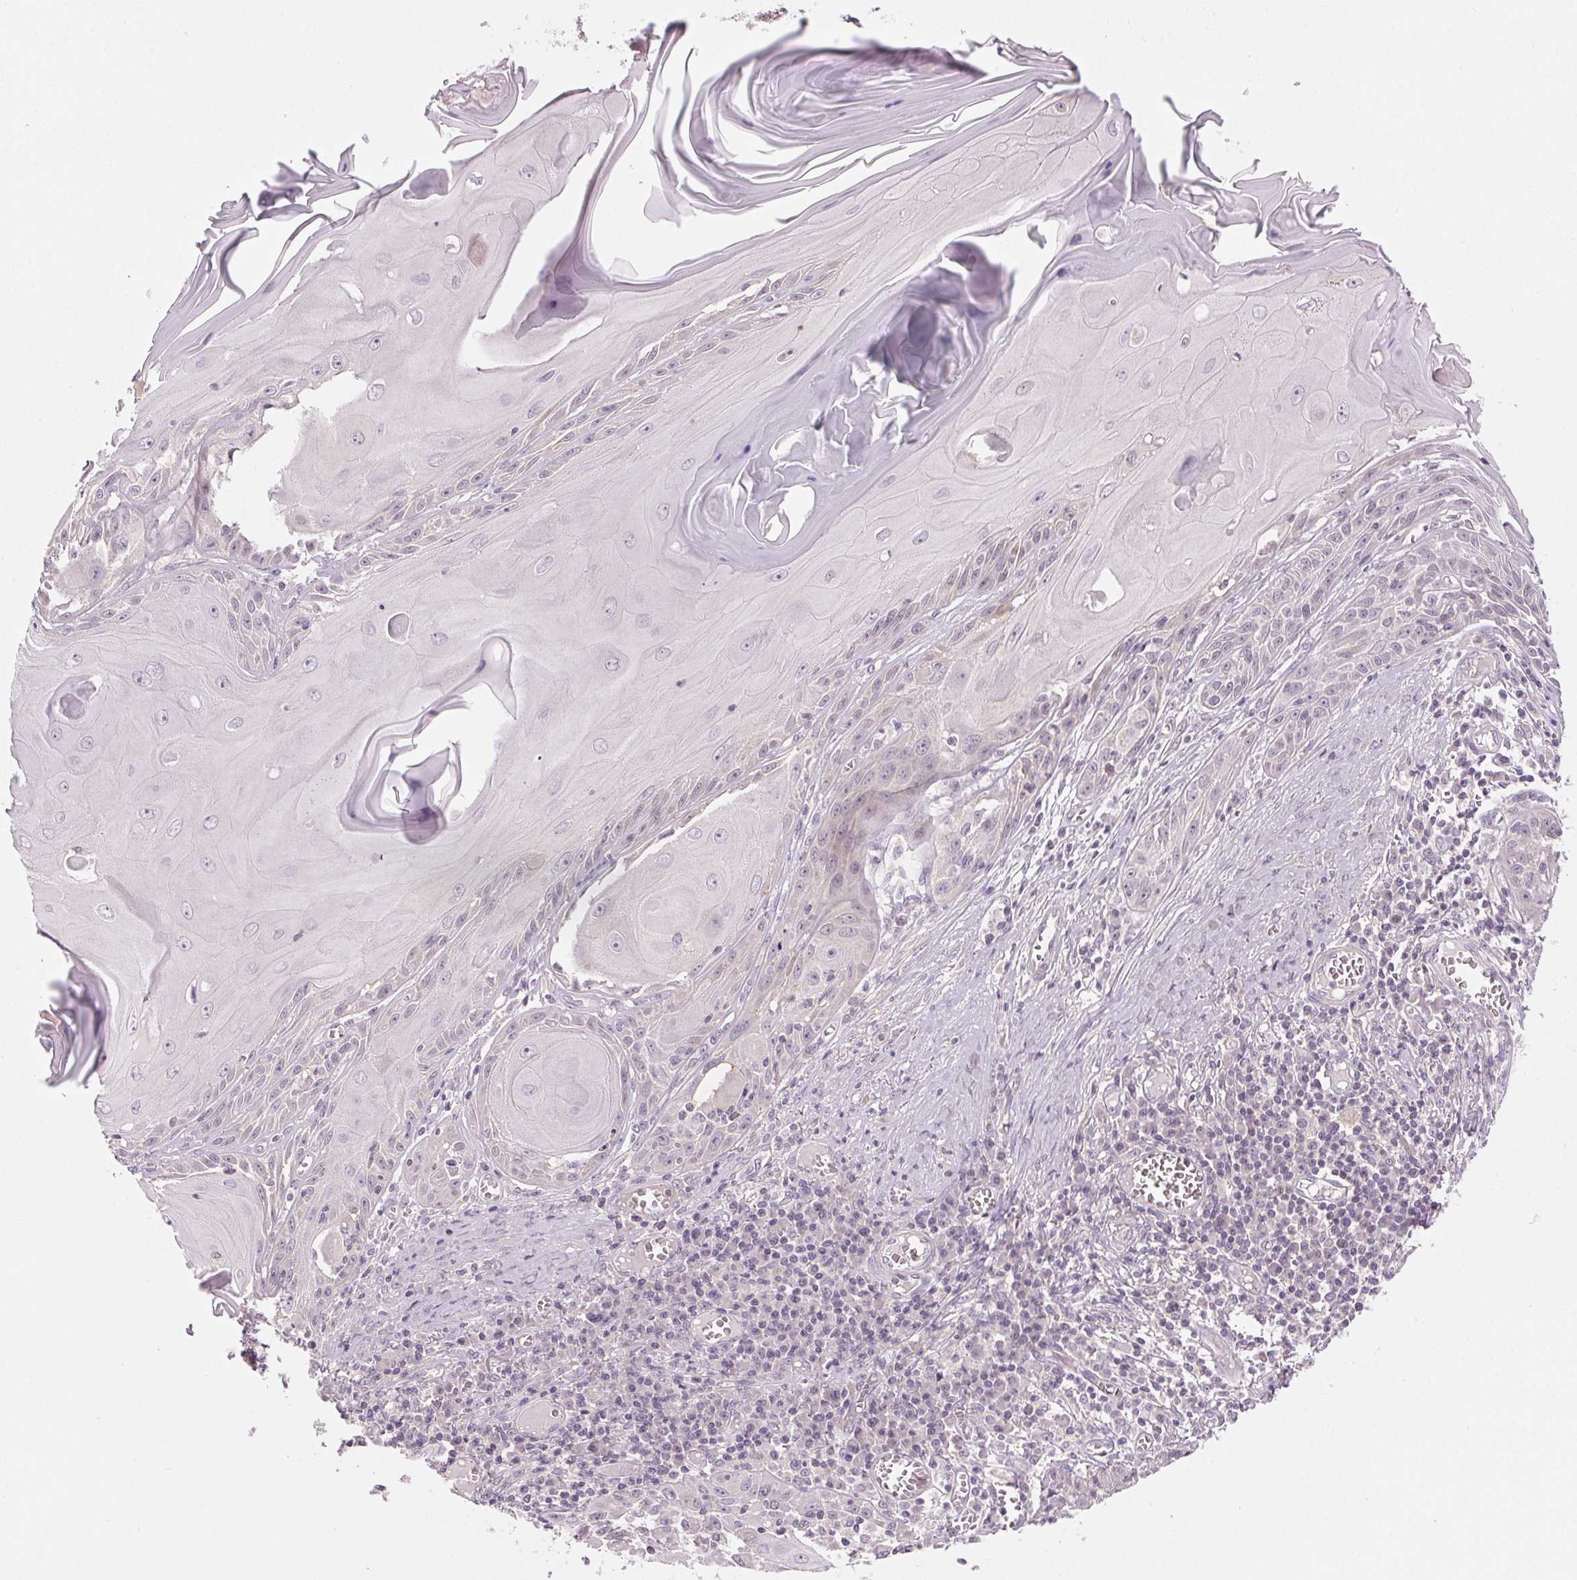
{"staining": {"intensity": "negative", "quantity": "none", "location": "none"}, "tissue": "skin cancer", "cell_type": "Tumor cells", "image_type": "cancer", "snomed": [{"axis": "morphology", "description": "Squamous cell carcinoma, NOS"}, {"axis": "topography", "description": "Skin"}, {"axis": "topography", "description": "Vulva"}], "caption": "DAB (3,3'-diaminobenzidine) immunohistochemical staining of human skin cancer (squamous cell carcinoma) displays no significant expression in tumor cells. (Immunohistochemistry, brightfield microscopy, high magnification).", "gene": "HHLA2", "patient": {"sex": "female", "age": 85}}